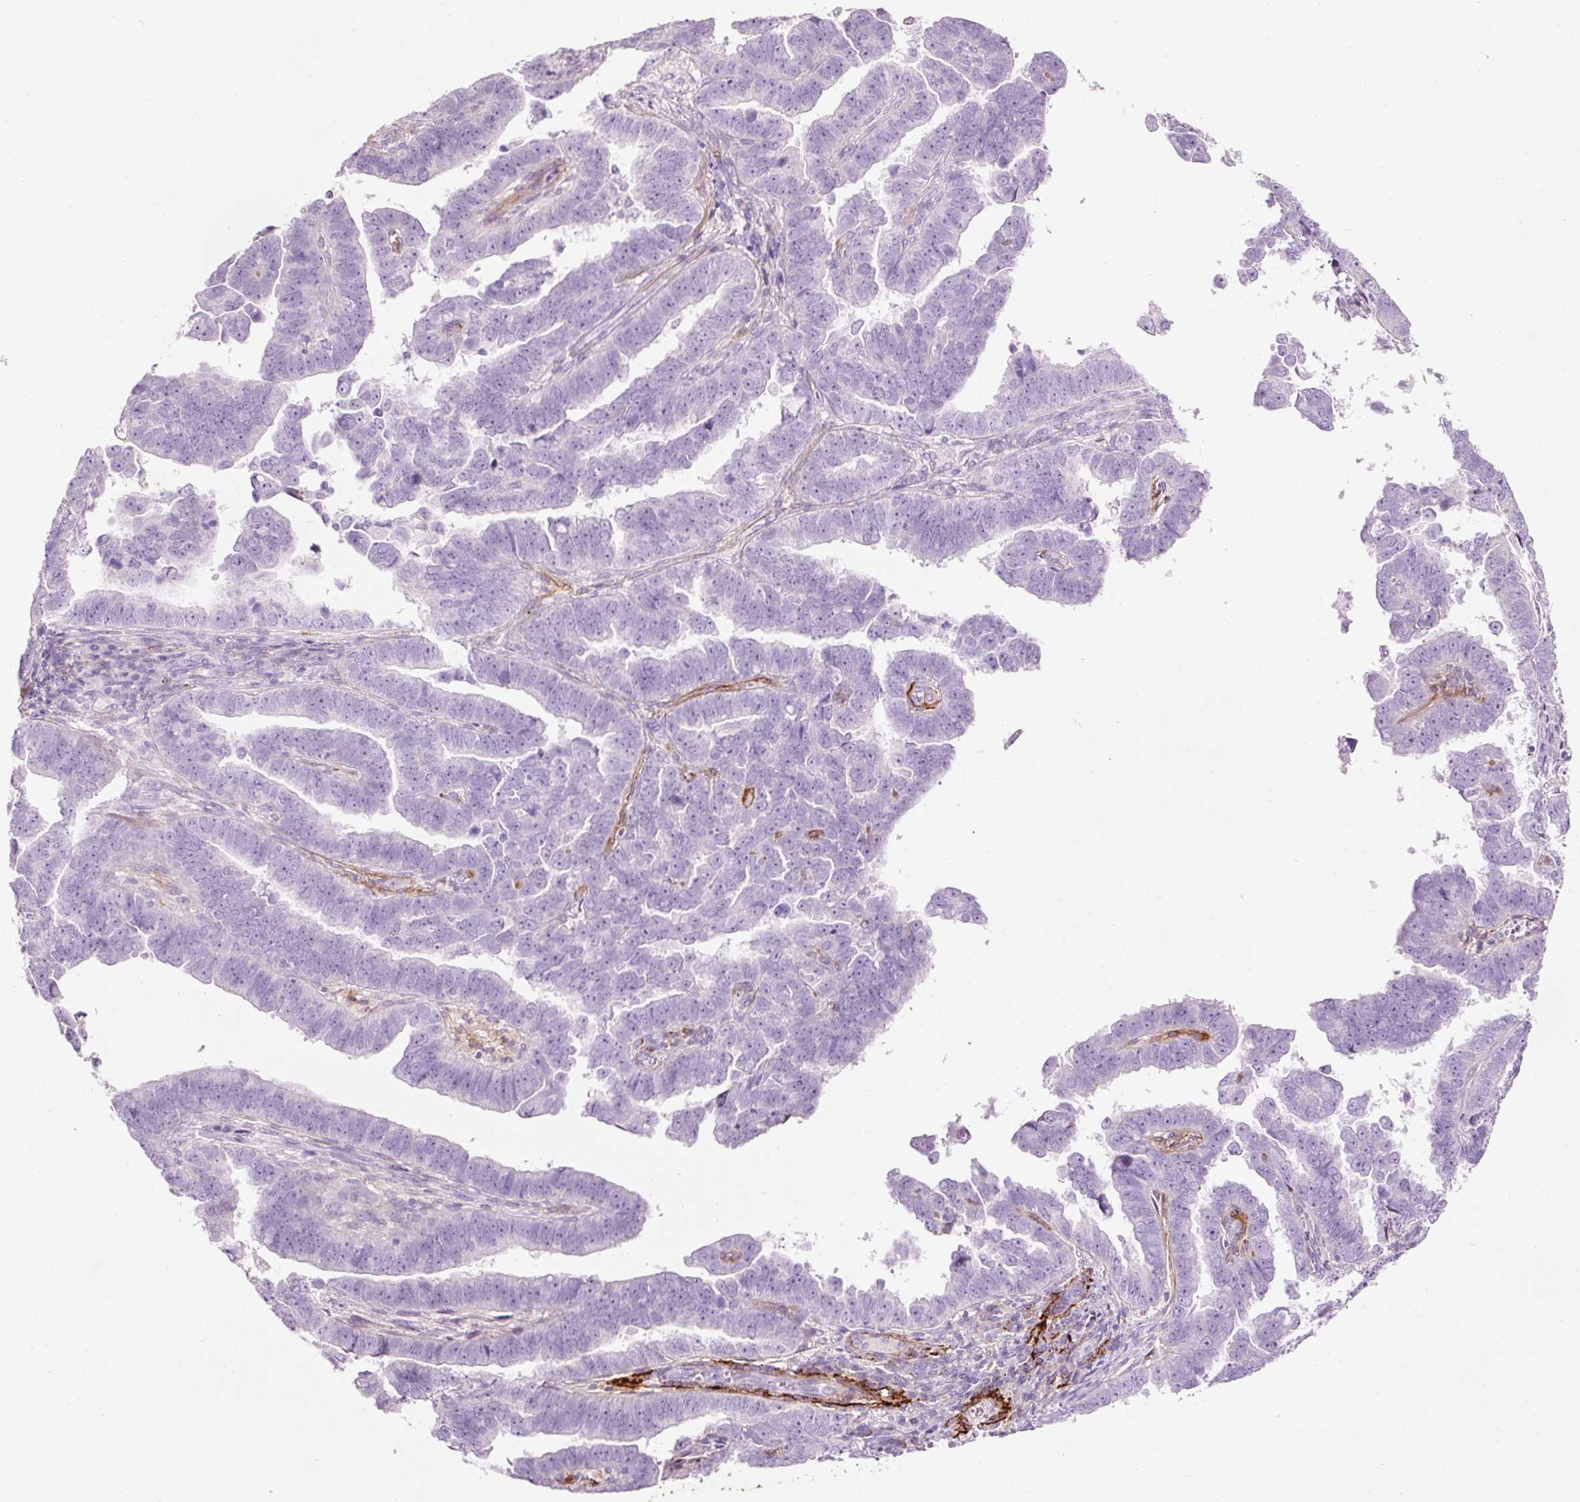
{"staining": {"intensity": "negative", "quantity": "none", "location": "none"}, "tissue": "endometrial cancer", "cell_type": "Tumor cells", "image_type": "cancer", "snomed": [{"axis": "morphology", "description": "Adenocarcinoma, NOS"}, {"axis": "topography", "description": "Endometrium"}], "caption": "Endometrial cancer (adenocarcinoma) was stained to show a protein in brown. There is no significant staining in tumor cells.", "gene": "MFAP4", "patient": {"sex": "female", "age": 75}}